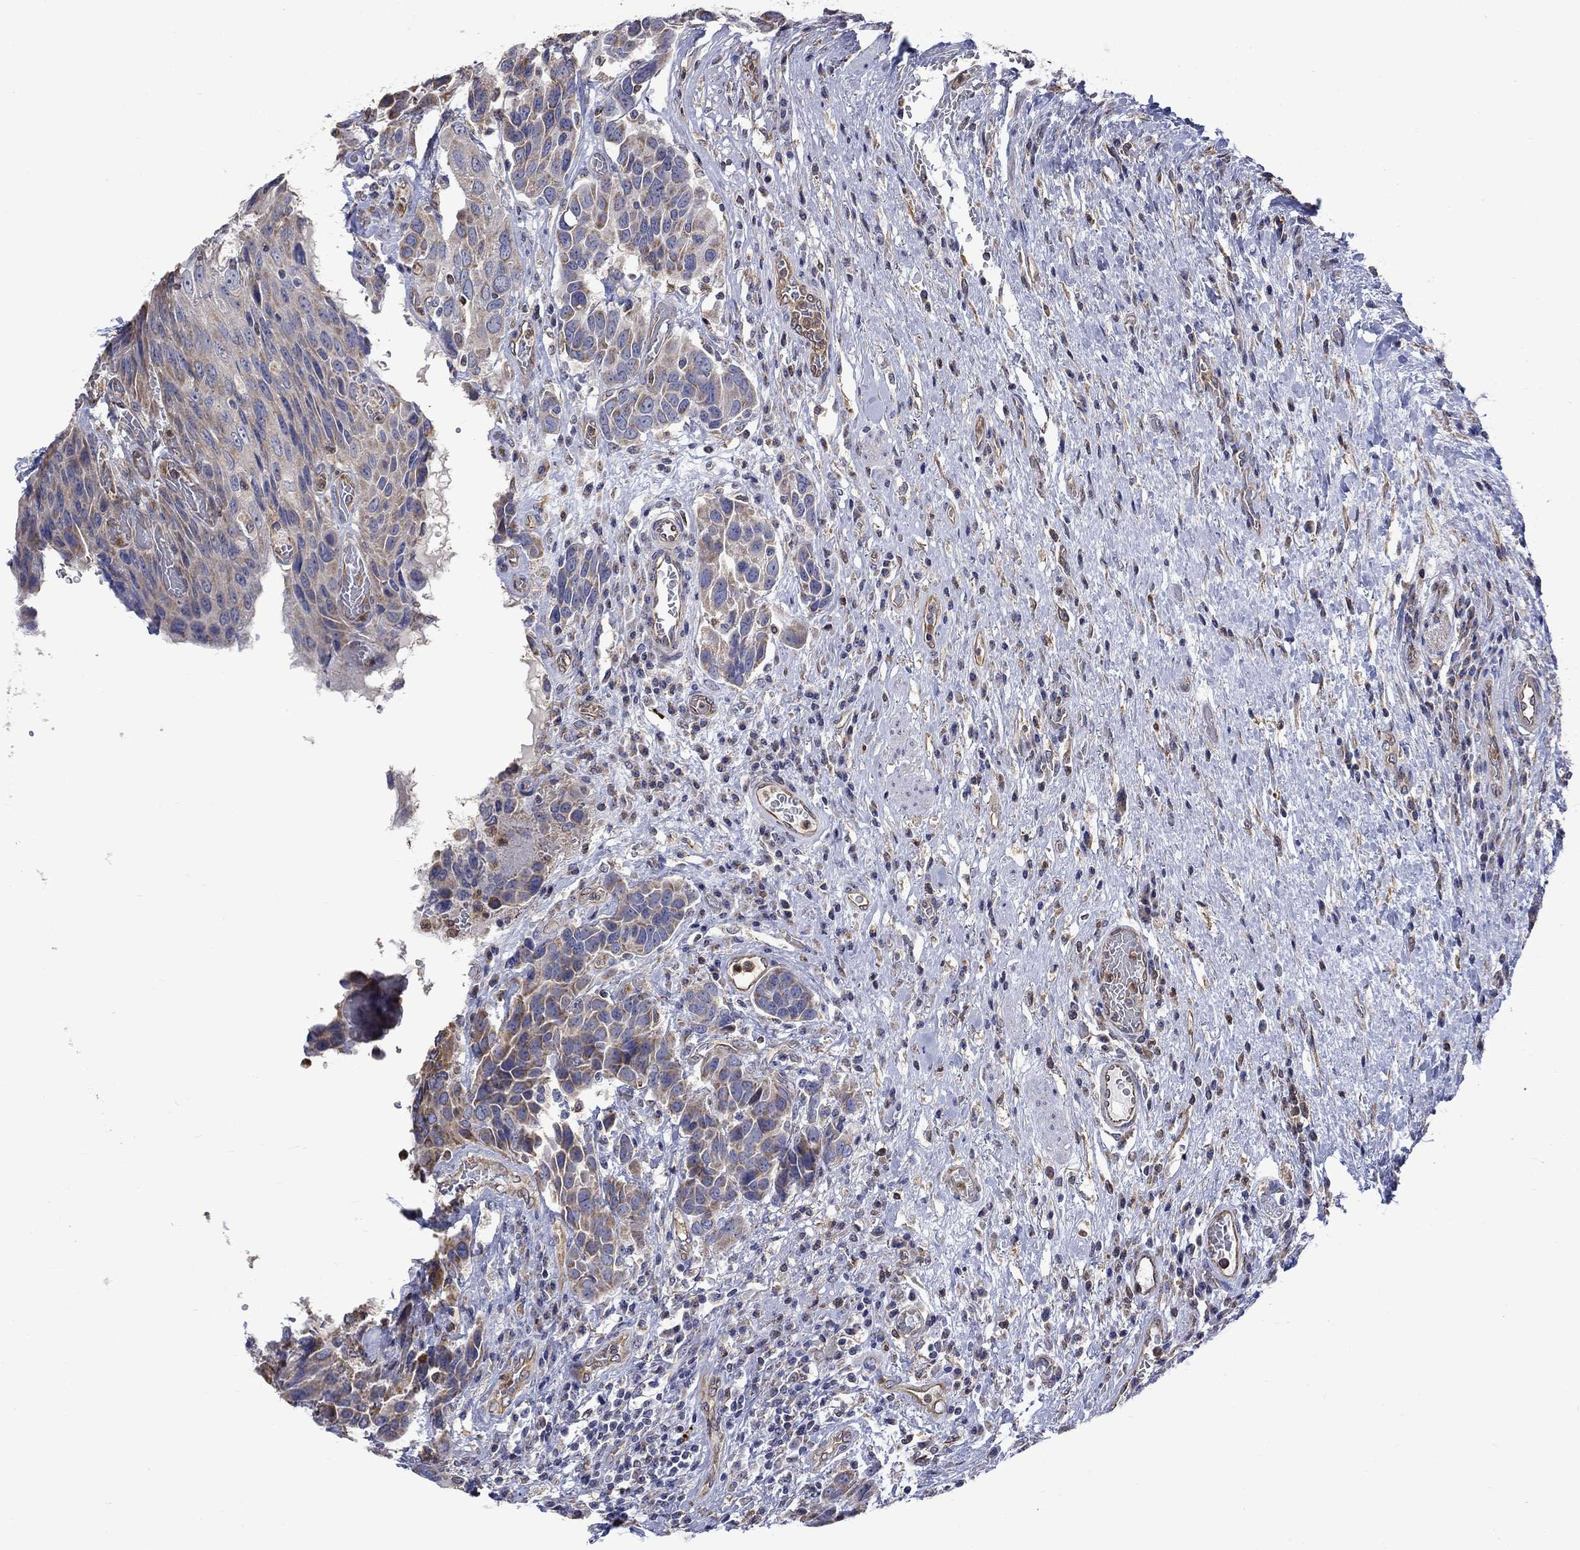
{"staining": {"intensity": "moderate", "quantity": "<25%", "location": "cytoplasmic/membranous"}, "tissue": "urothelial cancer", "cell_type": "Tumor cells", "image_type": "cancer", "snomed": [{"axis": "morphology", "description": "Urothelial carcinoma, High grade"}, {"axis": "topography", "description": "Urinary bladder"}], "caption": "High-grade urothelial carcinoma tissue displays moderate cytoplasmic/membranous positivity in approximately <25% of tumor cells, visualized by immunohistochemistry.", "gene": "CAMKK2", "patient": {"sex": "female", "age": 70}}